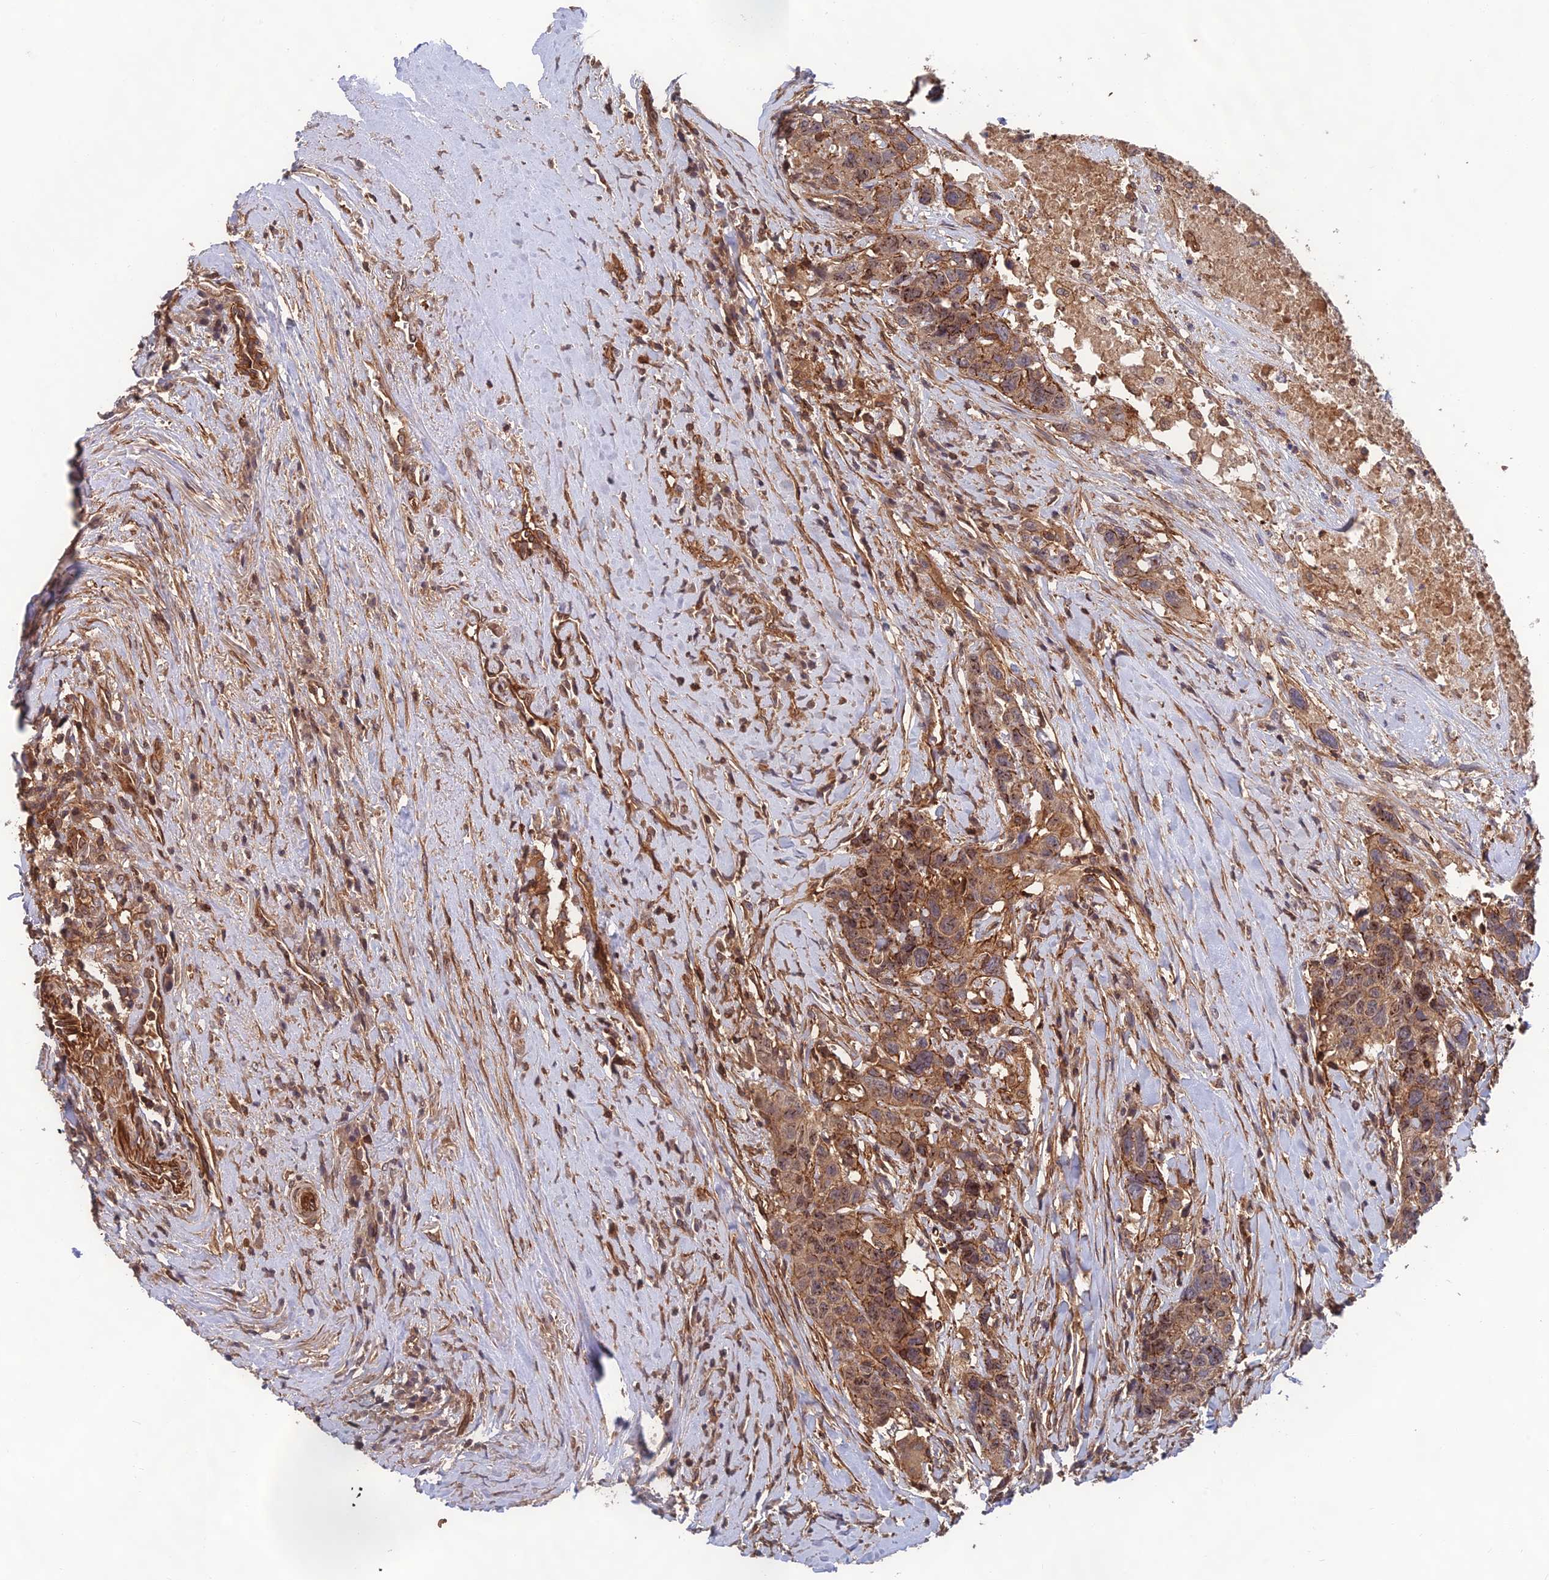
{"staining": {"intensity": "moderate", "quantity": ">75%", "location": "cytoplasmic/membranous"}, "tissue": "head and neck cancer", "cell_type": "Tumor cells", "image_type": "cancer", "snomed": [{"axis": "morphology", "description": "Squamous cell carcinoma, NOS"}, {"axis": "topography", "description": "Head-Neck"}], "caption": "IHC micrograph of neoplastic tissue: human head and neck squamous cell carcinoma stained using IHC displays medium levels of moderate protein expression localized specifically in the cytoplasmic/membranous of tumor cells, appearing as a cytoplasmic/membranous brown color.", "gene": "OSBPL1A", "patient": {"sex": "male", "age": 66}}